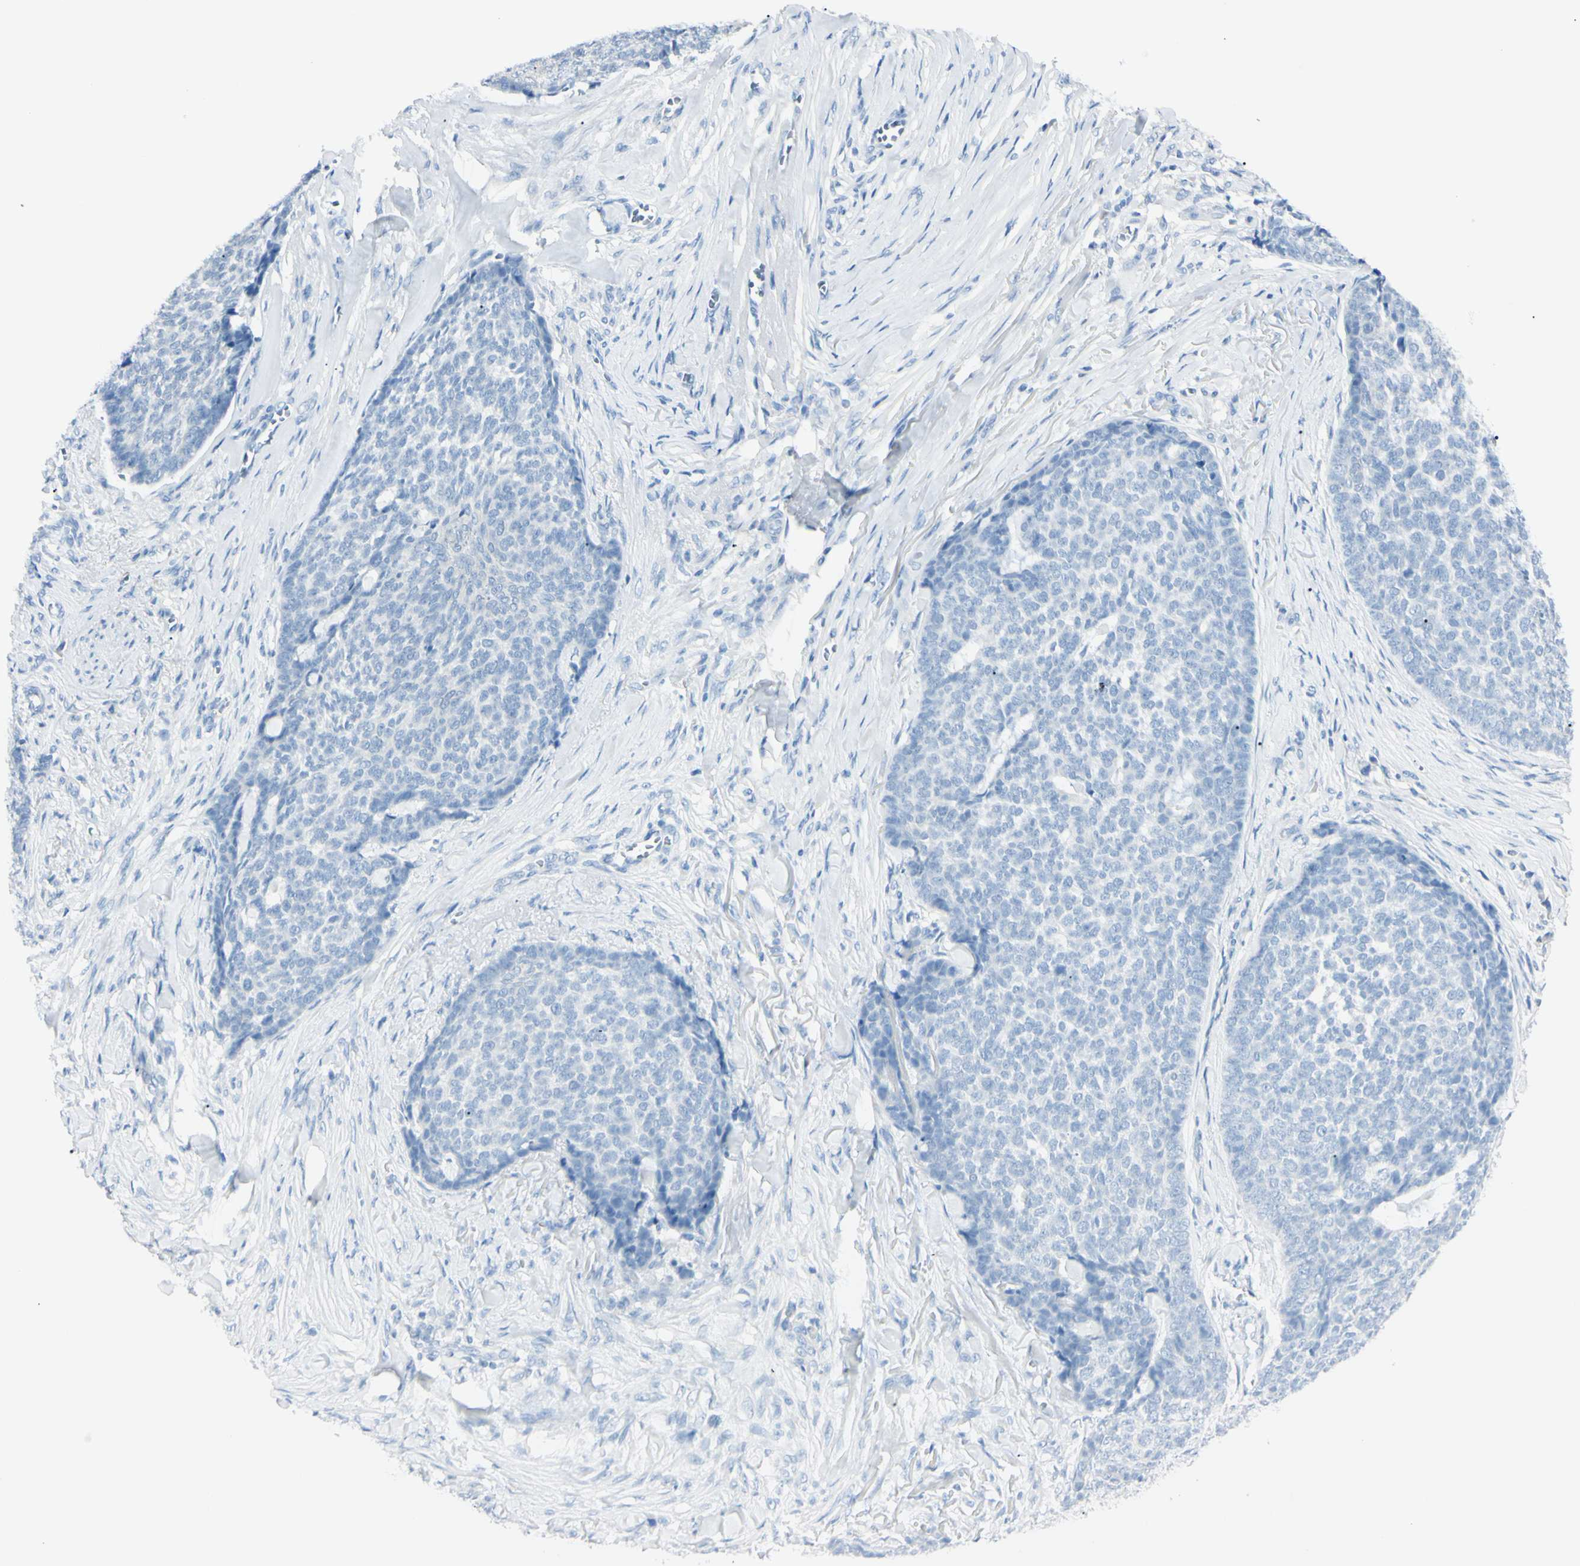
{"staining": {"intensity": "negative", "quantity": "none", "location": "none"}, "tissue": "skin cancer", "cell_type": "Tumor cells", "image_type": "cancer", "snomed": [{"axis": "morphology", "description": "Basal cell carcinoma"}, {"axis": "topography", "description": "Skin"}], "caption": "Immunohistochemistry of skin cancer demonstrates no positivity in tumor cells. The staining was performed using DAB to visualize the protein expression in brown, while the nuclei were stained in blue with hematoxylin (Magnification: 20x).", "gene": "FOLH1", "patient": {"sex": "male", "age": 84}}